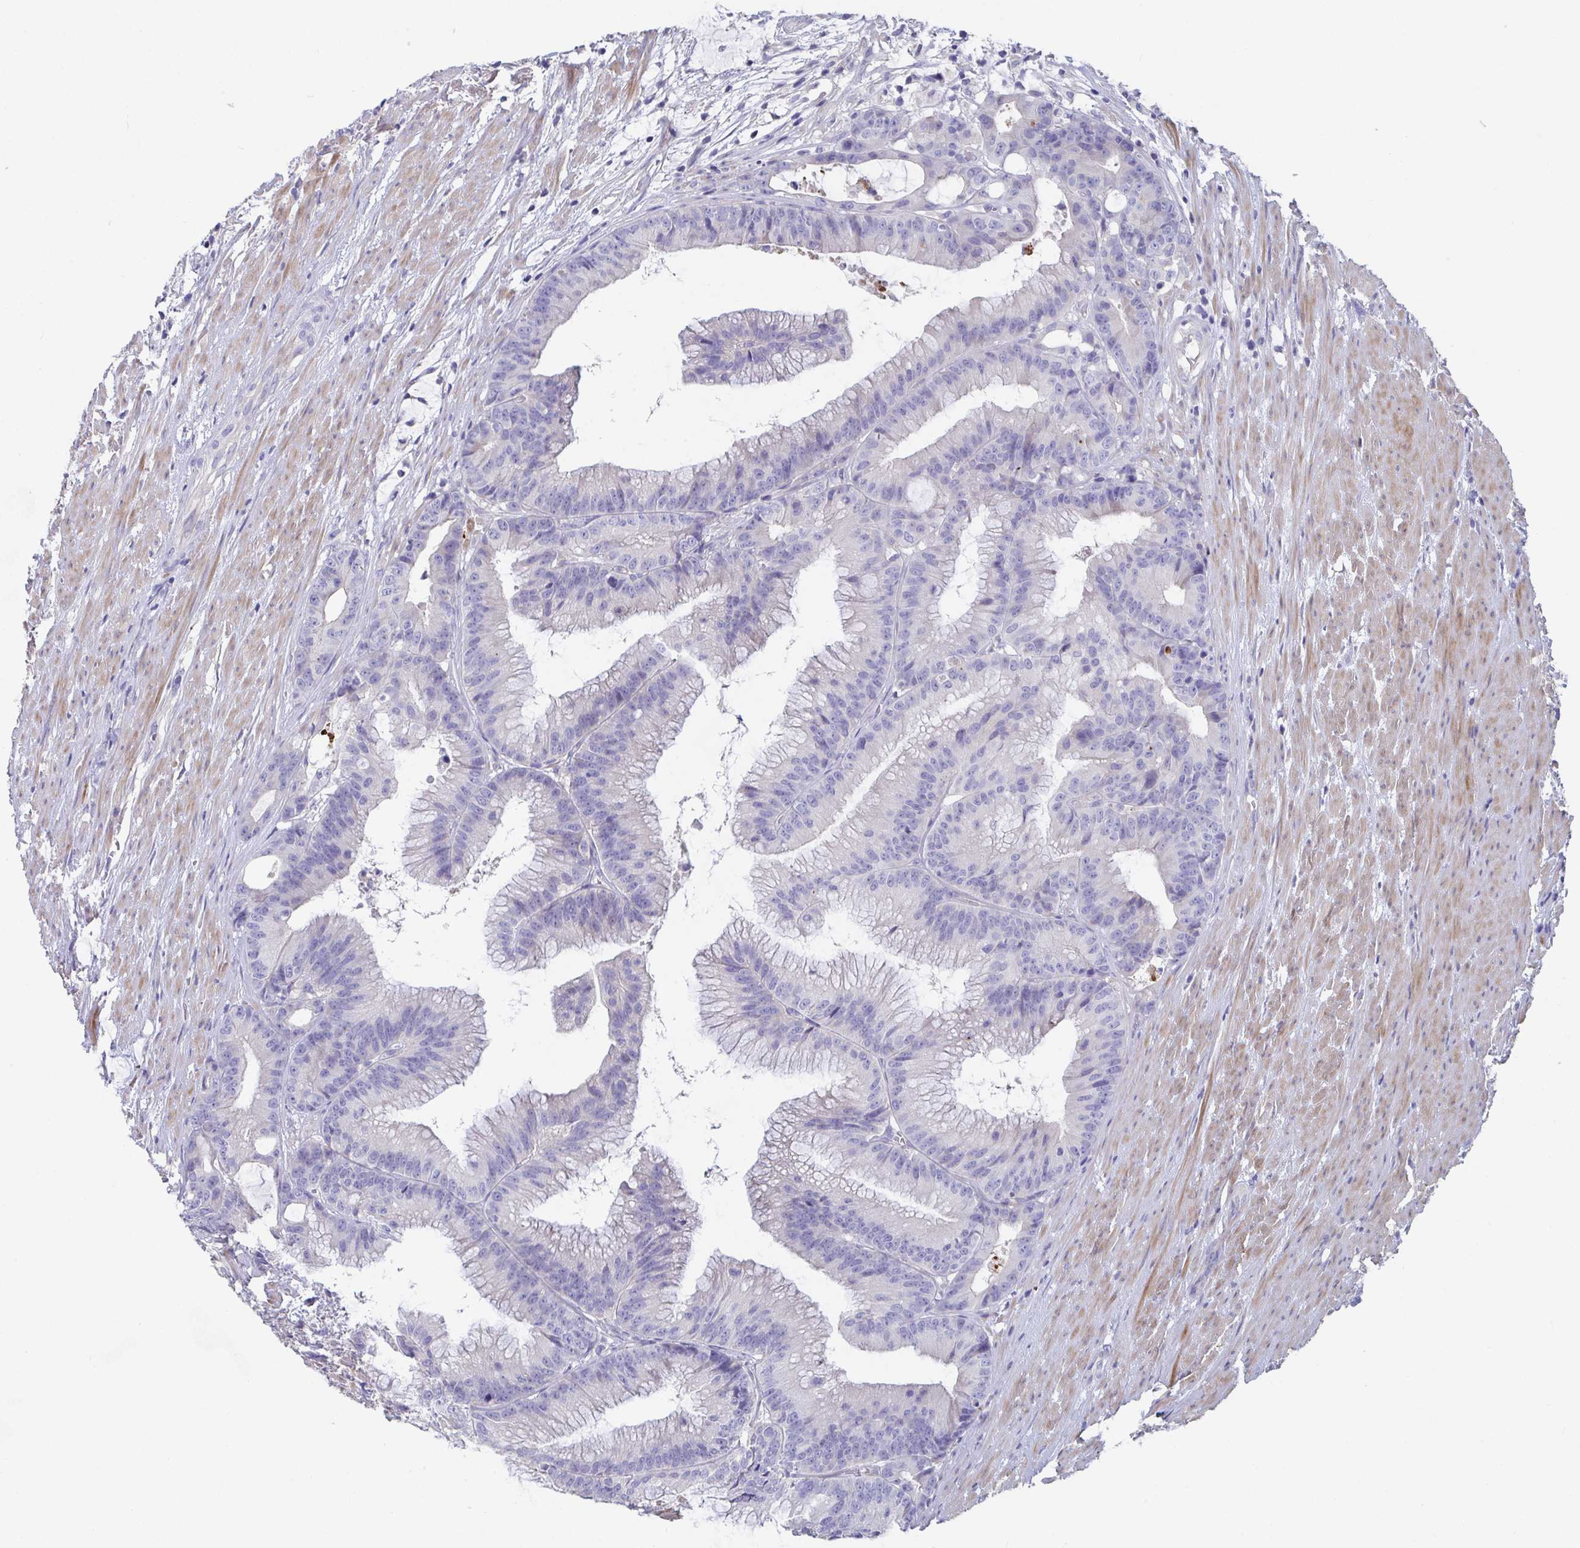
{"staining": {"intensity": "negative", "quantity": "none", "location": "none"}, "tissue": "colorectal cancer", "cell_type": "Tumor cells", "image_type": "cancer", "snomed": [{"axis": "morphology", "description": "Adenocarcinoma, NOS"}, {"axis": "topography", "description": "Colon"}], "caption": "This is a photomicrograph of immunohistochemistry staining of colorectal adenocarcinoma, which shows no expression in tumor cells.", "gene": "ZNF561", "patient": {"sex": "female", "age": 78}}